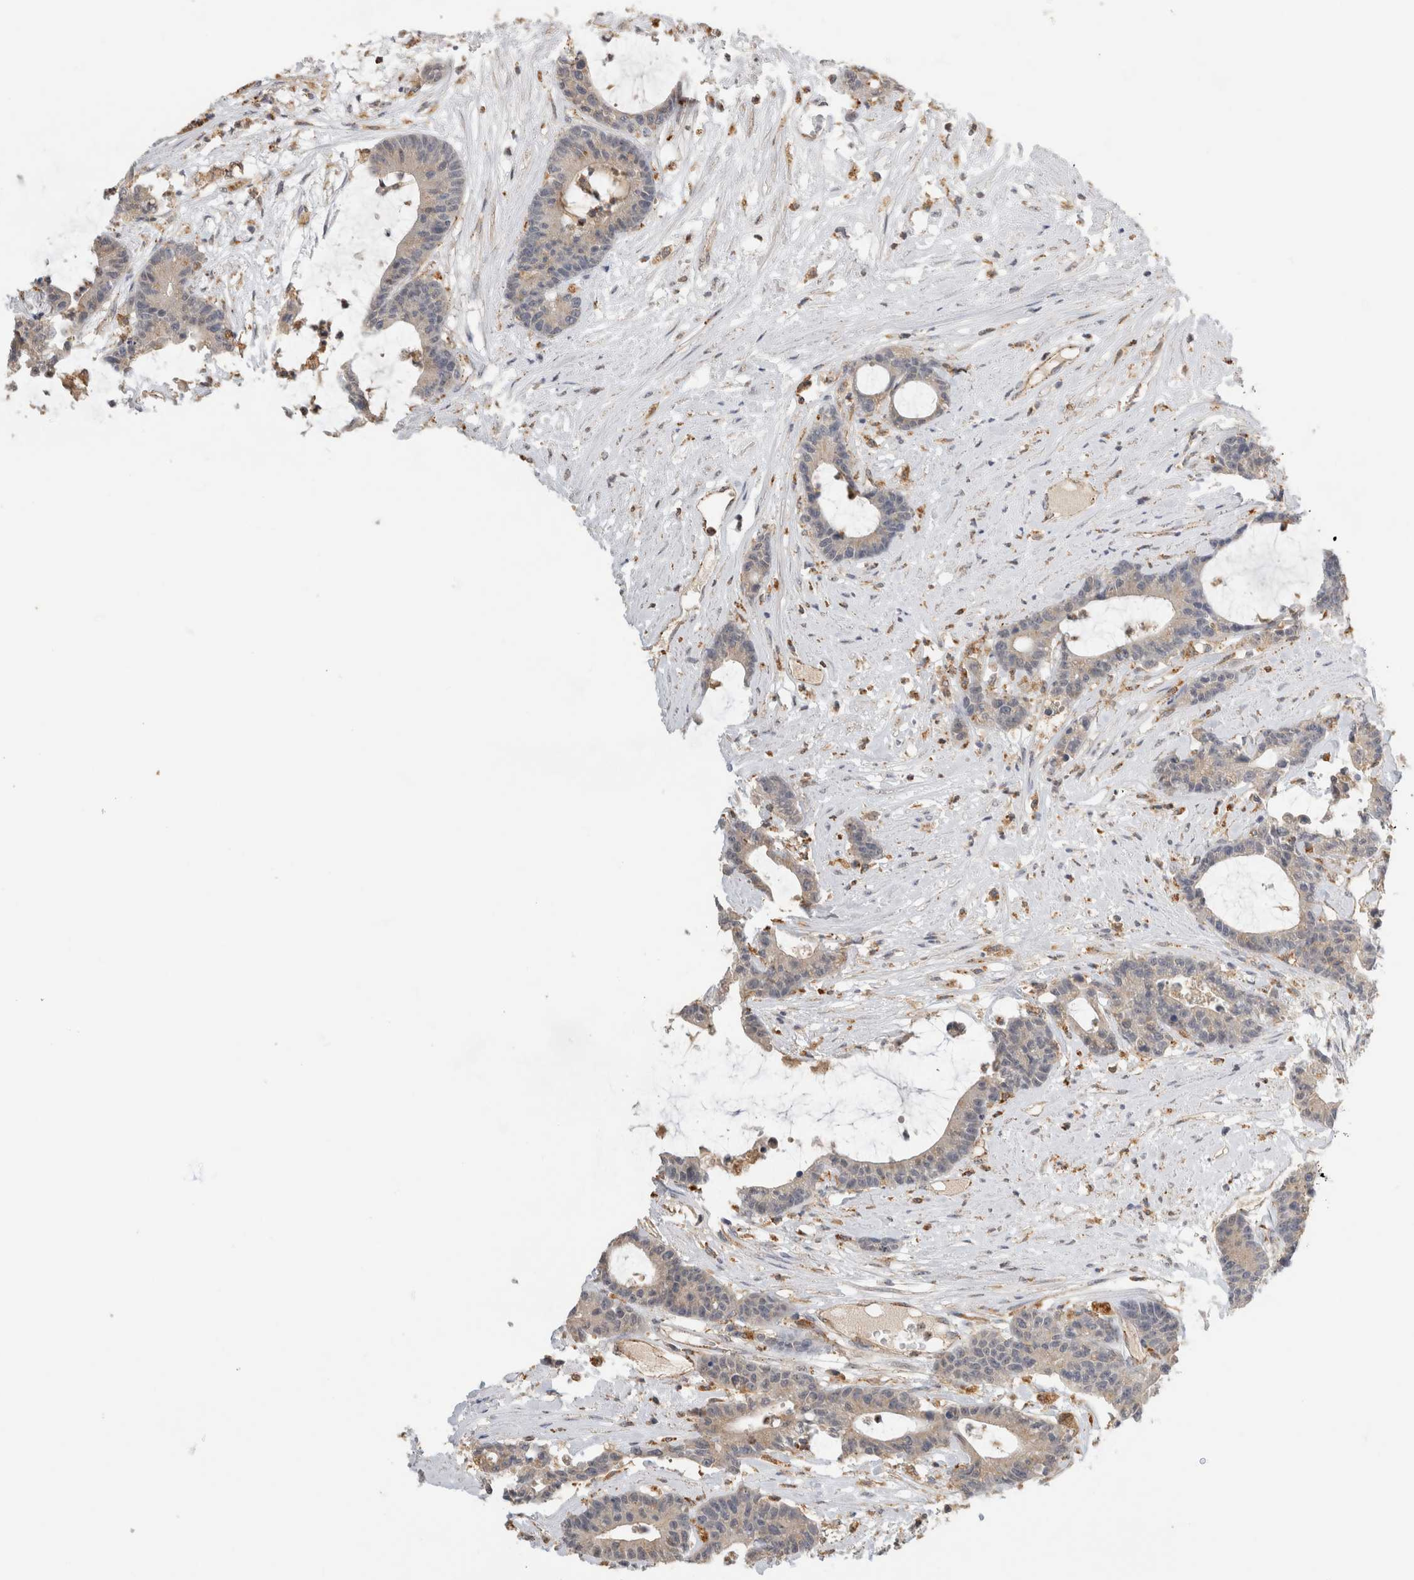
{"staining": {"intensity": "weak", "quantity": "<25%", "location": "cytoplasmic/membranous"}, "tissue": "colorectal cancer", "cell_type": "Tumor cells", "image_type": "cancer", "snomed": [{"axis": "morphology", "description": "Adenocarcinoma, NOS"}, {"axis": "topography", "description": "Colon"}], "caption": "Immunohistochemical staining of human colorectal cancer (adenocarcinoma) demonstrates no significant expression in tumor cells.", "gene": "GNS", "patient": {"sex": "female", "age": 84}}